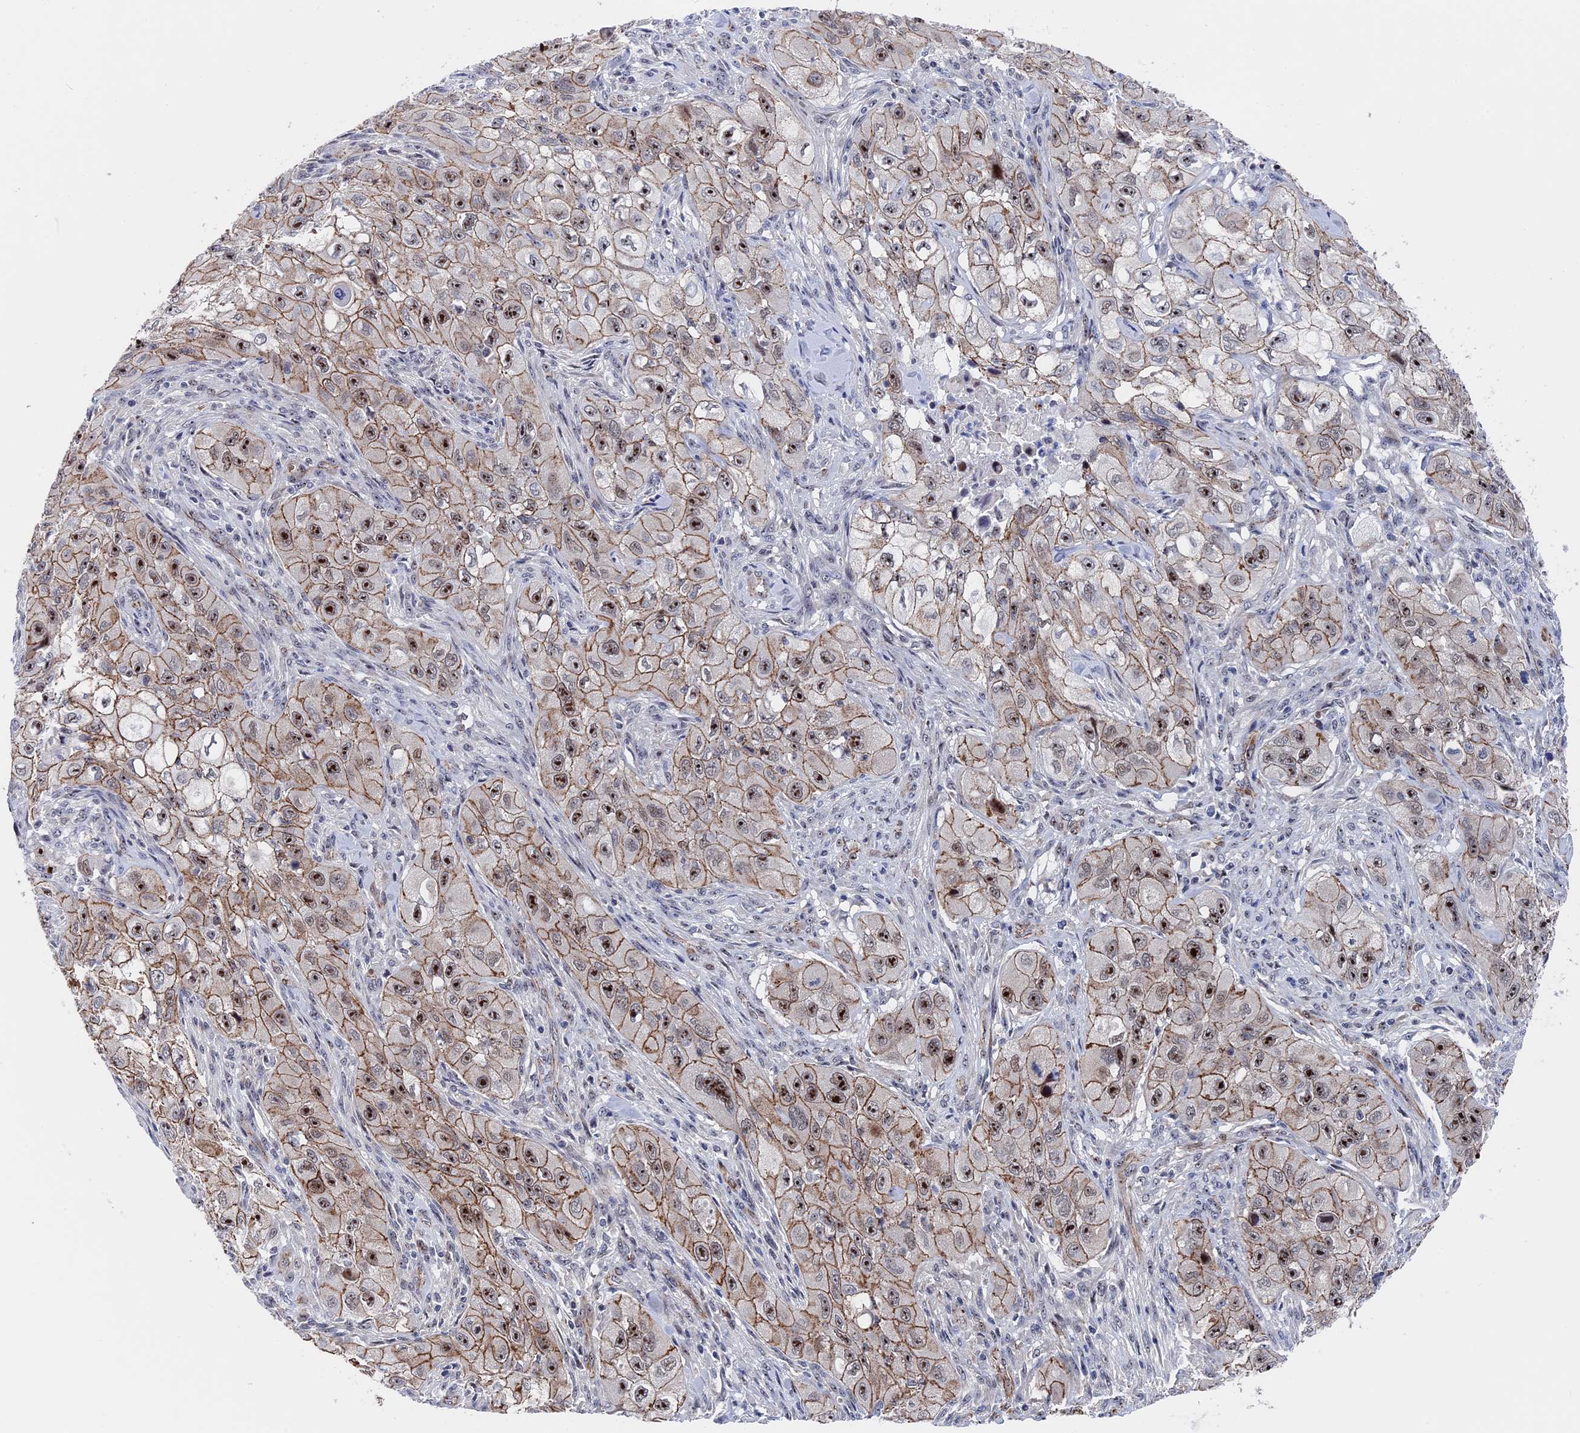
{"staining": {"intensity": "strong", "quantity": "25%-75%", "location": "cytoplasmic/membranous"}, "tissue": "skin cancer", "cell_type": "Tumor cells", "image_type": "cancer", "snomed": [{"axis": "morphology", "description": "Squamous cell carcinoma, NOS"}, {"axis": "topography", "description": "Skin"}, {"axis": "topography", "description": "Subcutis"}], "caption": "Immunohistochemistry (DAB) staining of skin squamous cell carcinoma exhibits strong cytoplasmic/membranous protein expression in about 25%-75% of tumor cells.", "gene": "EXOSC9", "patient": {"sex": "male", "age": 73}}